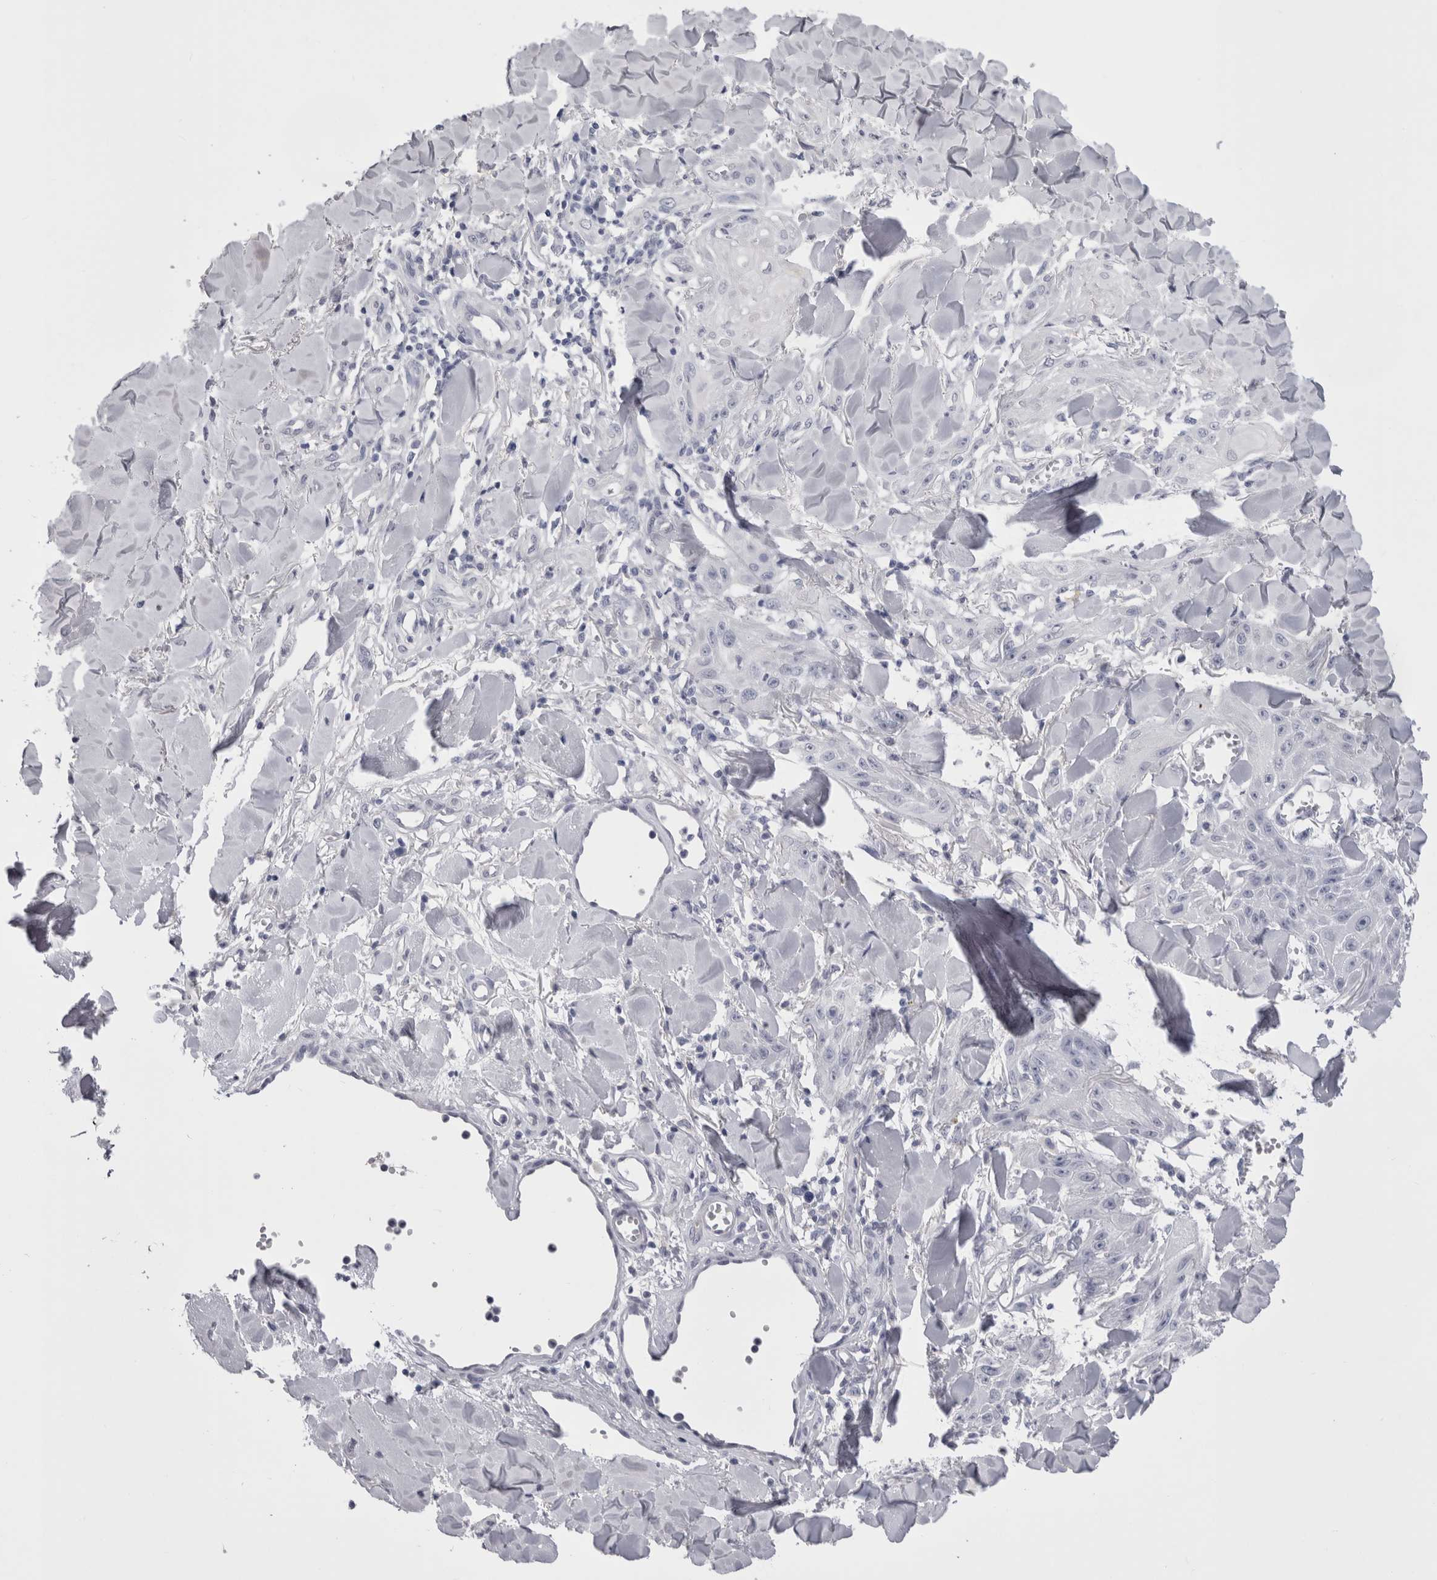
{"staining": {"intensity": "negative", "quantity": "none", "location": "none"}, "tissue": "skin cancer", "cell_type": "Tumor cells", "image_type": "cancer", "snomed": [{"axis": "morphology", "description": "Squamous cell carcinoma, NOS"}, {"axis": "topography", "description": "Skin"}], "caption": "A histopathology image of skin cancer (squamous cell carcinoma) stained for a protein demonstrates no brown staining in tumor cells.", "gene": "CDHR5", "patient": {"sex": "male", "age": 74}}